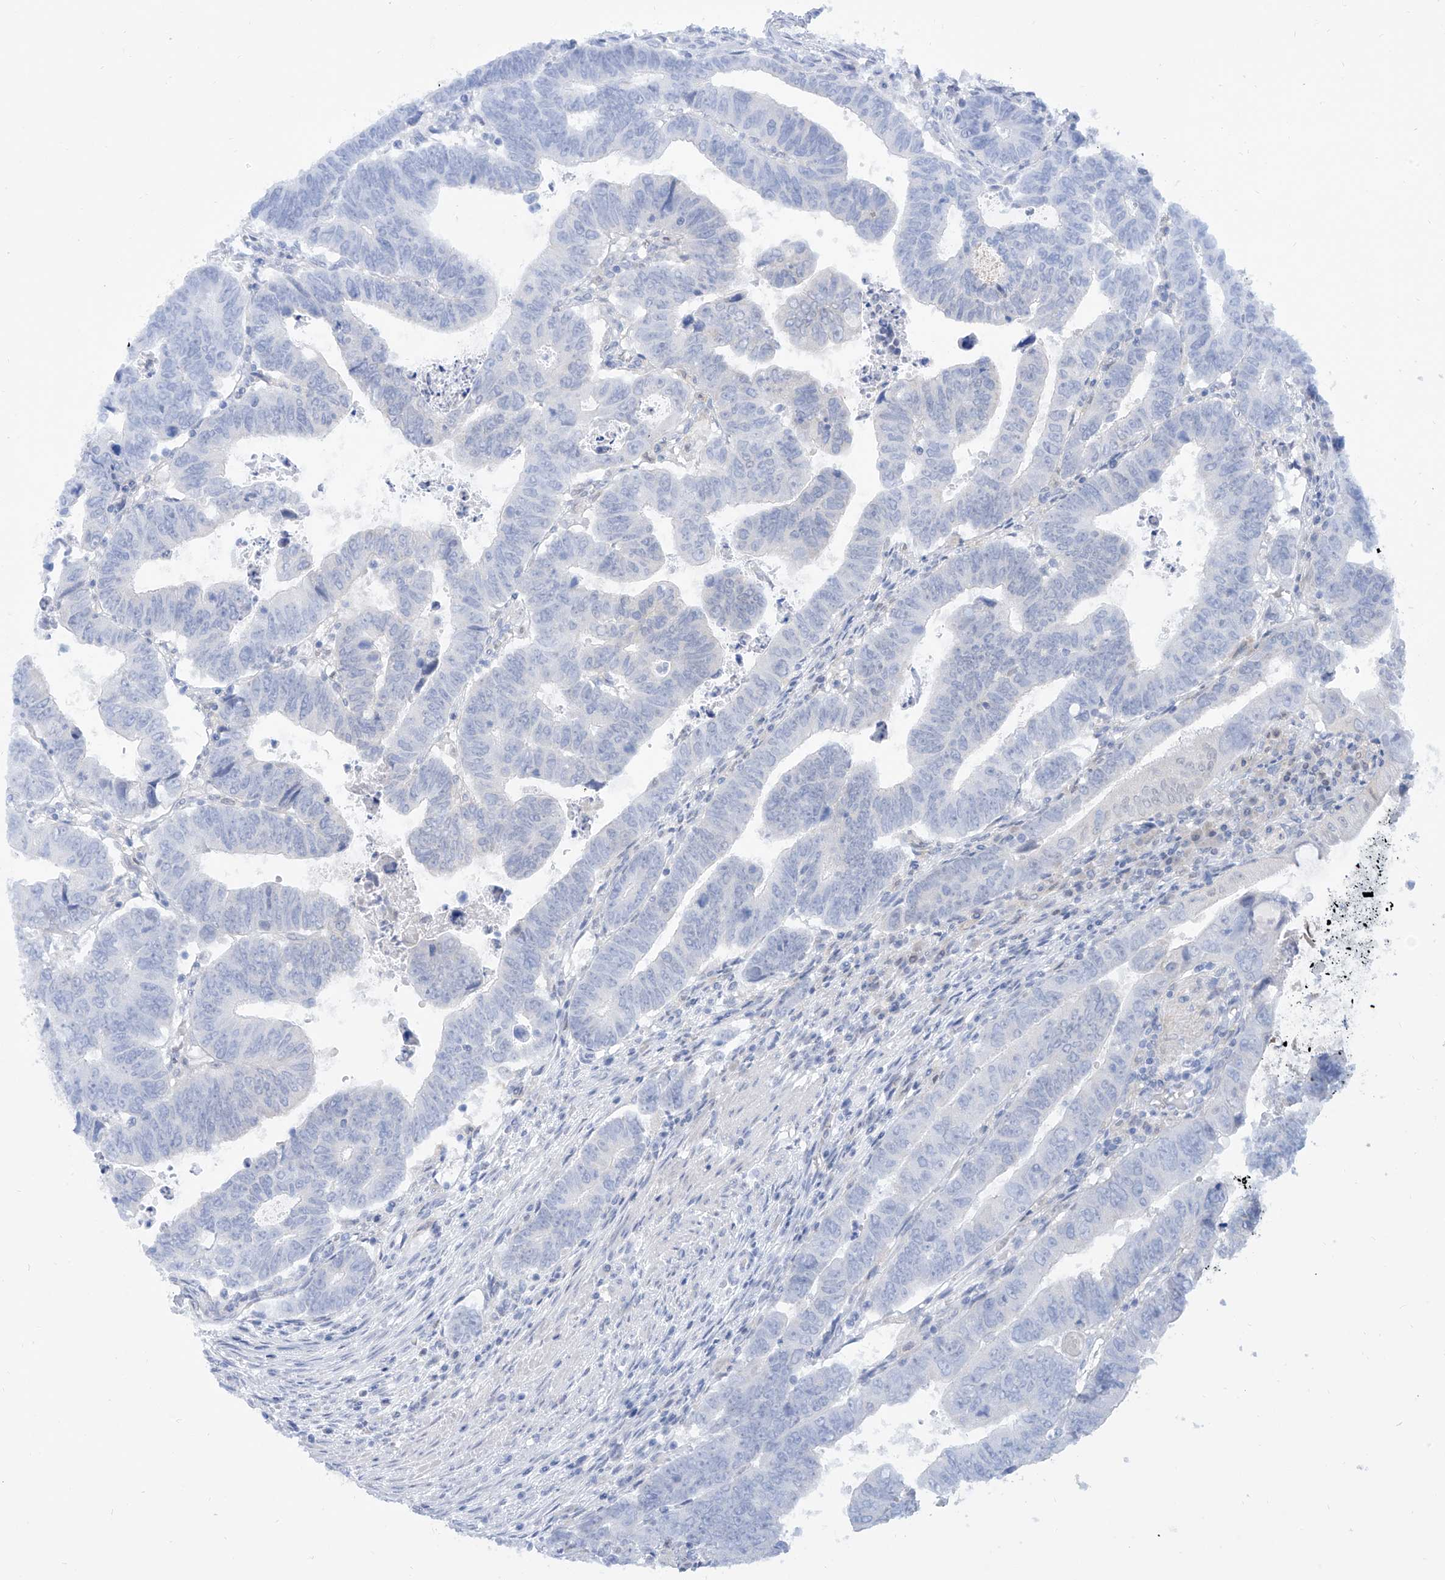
{"staining": {"intensity": "negative", "quantity": "none", "location": "none"}, "tissue": "colorectal cancer", "cell_type": "Tumor cells", "image_type": "cancer", "snomed": [{"axis": "morphology", "description": "Normal tissue, NOS"}, {"axis": "morphology", "description": "Adenocarcinoma, NOS"}, {"axis": "topography", "description": "Rectum"}], "caption": "Tumor cells show no significant positivity in adenocarcinoma (colorectal).", "gene": "PDXK", "patient": {"sex": "female", "age": 65}}